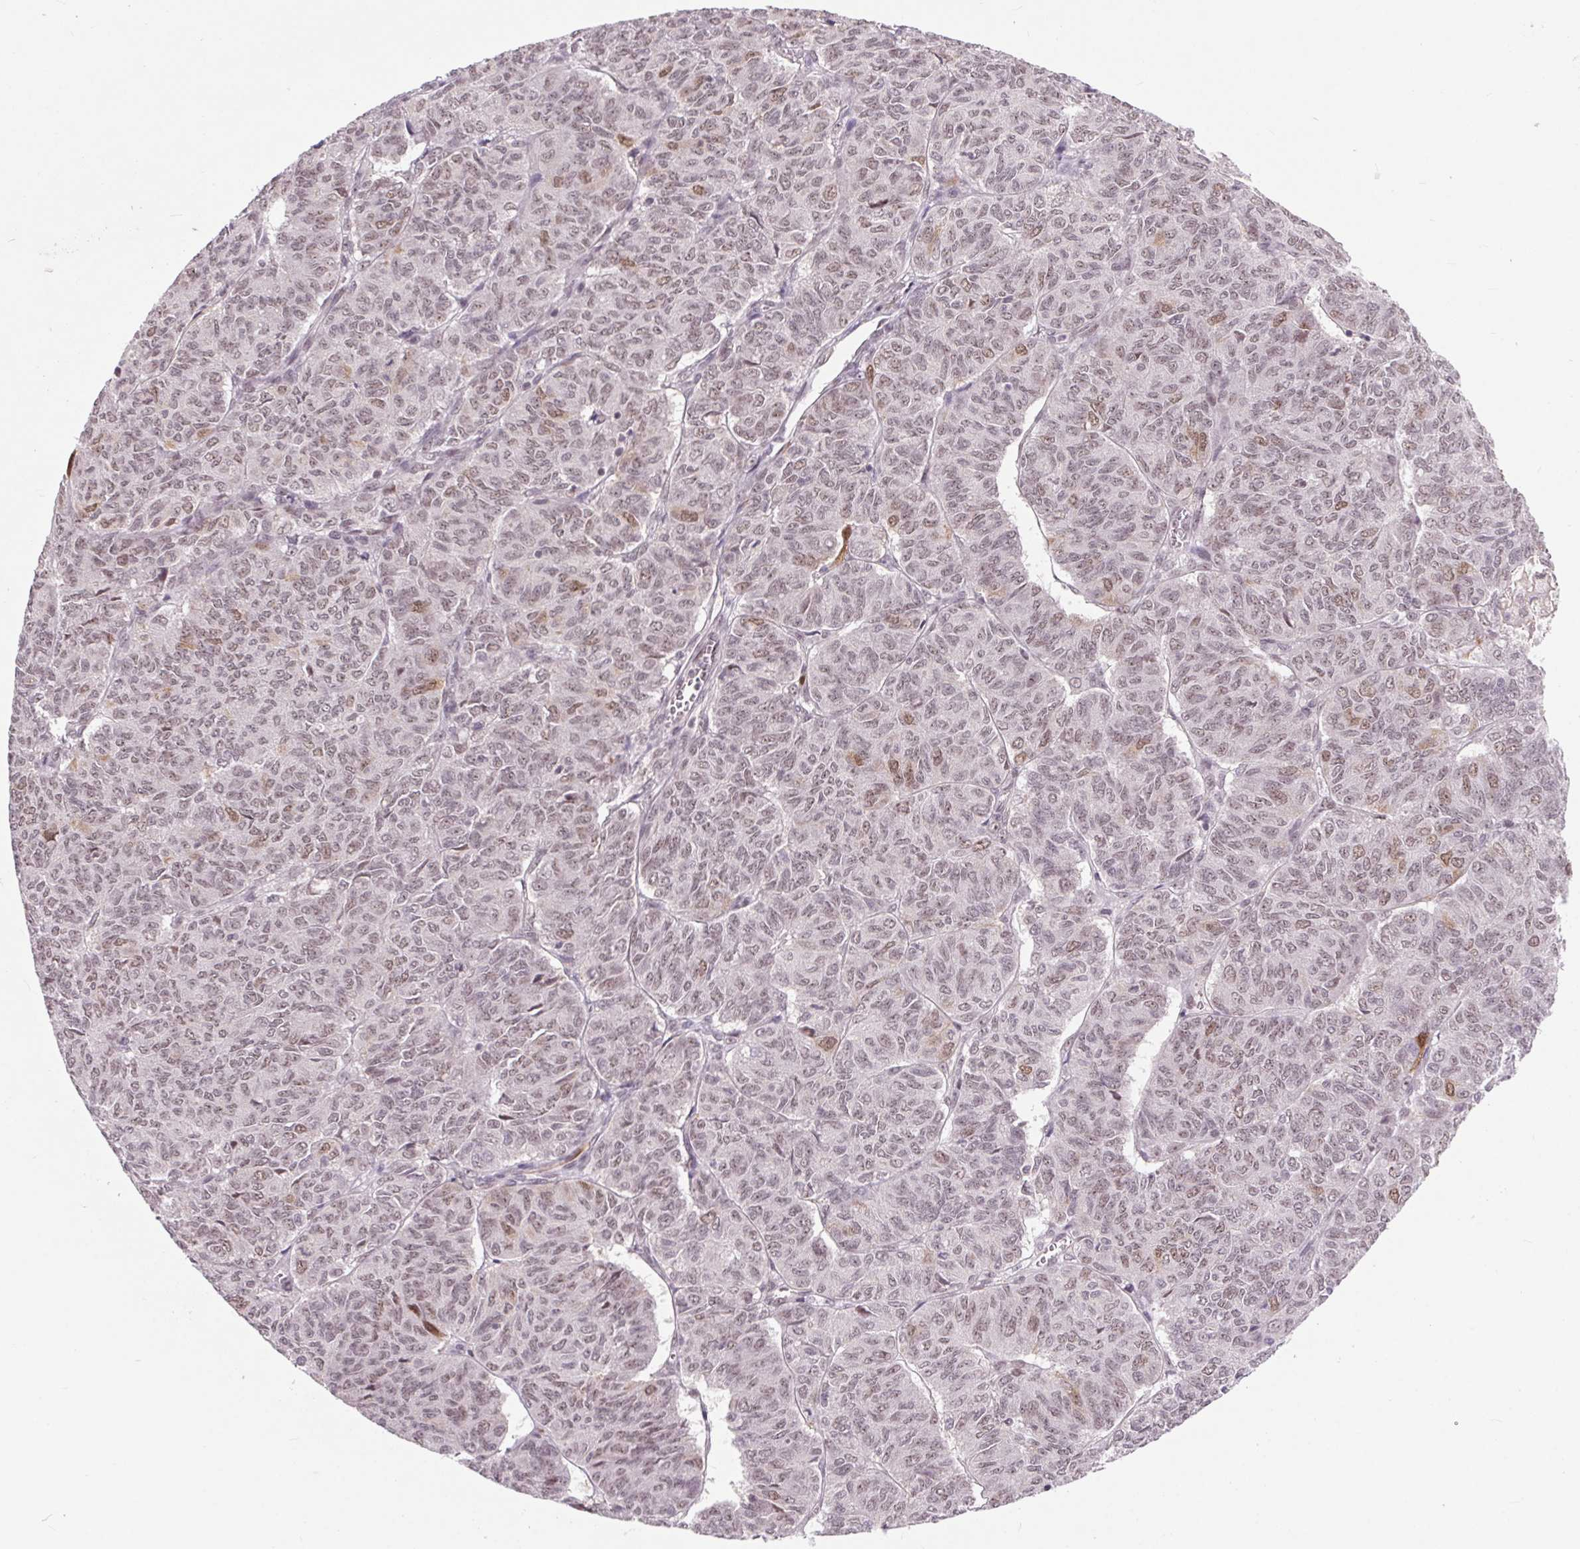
{"staining": {"intensity": "weak", "quantity": ">75%", "location": "cytoplasmic/membranous,nuclear"}, "tissue": "ovarian cancer", "cell_type": "Tumor cells", "image_type": "cancer", "snomed": [{"axis": "morphology", "description": "Carcinoma, endometroid"}, {"axis": "topography", "description": "Ovary"}], "caption": "Immunohistochemistry (IHC) histopathology image of neoplastic tissue: human ovarian cancer (endometroid carcinoma) stained using immunohistochemistry reveals low levels of weak protein expression localized specifically in the cytoplasmic/membranous and nuclear of tumor cells, appearing as a cytoplasmic/membranous and nuclear brown color.", "gene": "CD2BP2", "patient": {"sex": "female", "age": 80}}